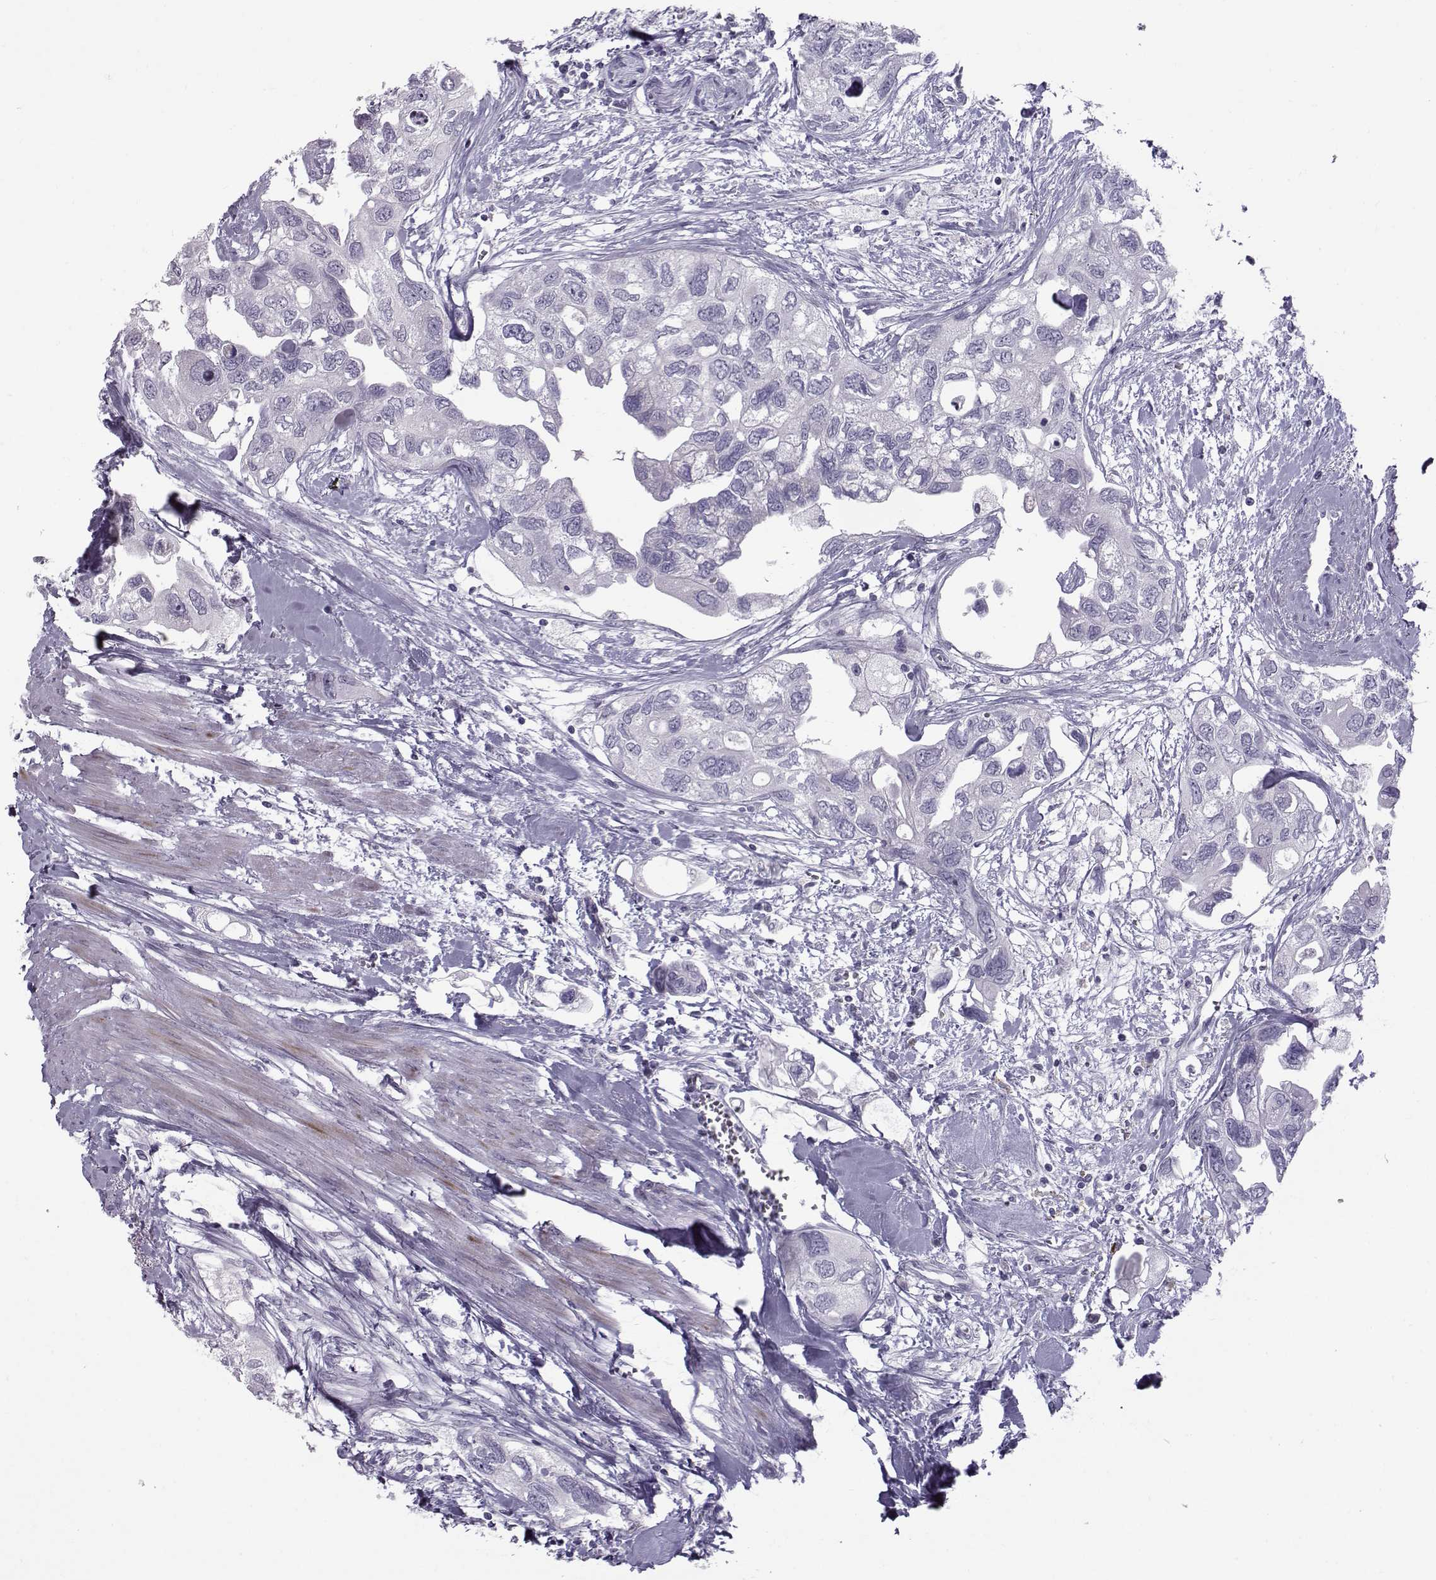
{"staining": {"intensity": "negative", "quantity": "none", "location": "none"}, "tissue": "urothelial cancer", "cell_type": "Tumor cells", "image_type": "cancer", "snomed": [{"axis": "morphology", "description": "Urothelial carcinoma, High grade"}, {"axis": "topography", "description": "Urinary bladder"}], "caption": "This is a photomicrograph of immunohistochemistry staining of urothelial cancer, which shows no expression in tumor cells.", "gene": "DMRT3", "patient": {"sex": "male", "age": 59}}